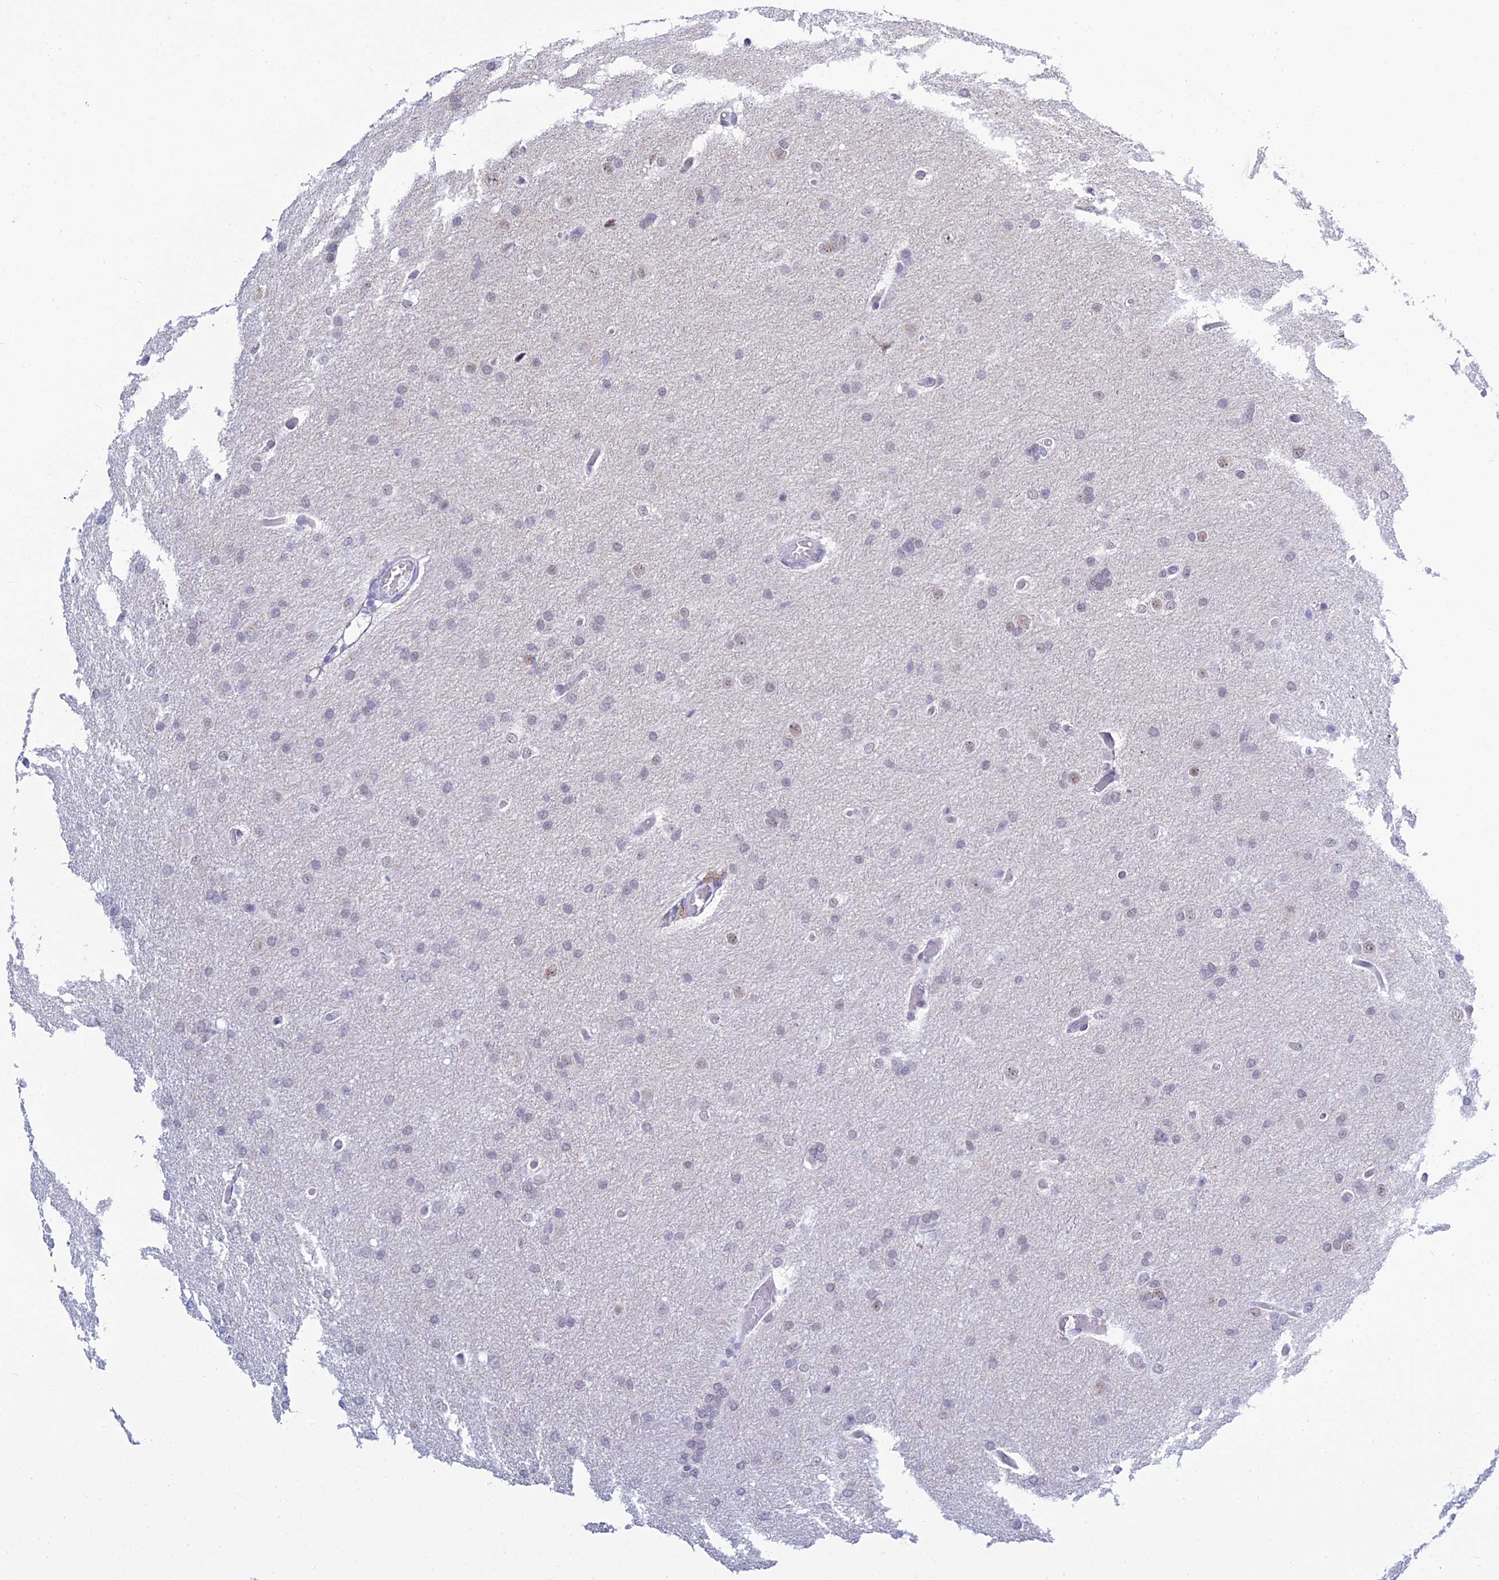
{"staining": {"intensity": "weak", "quantity": "<25%", "location": "nuclear"}, "tissue": "glioma", "cell_type": "Tumor cells", "image_type": "cancer", "snomed": [{"axis": "morphology", "description": "Glioma, malignant, High grade"}, {"axis": "topography", "description": "Cerebral cortex"}], "caption": "An IHC image of malignant high-grade glioma is shown. There is no staining in tumor cells of malignant high-grade glioma.", "gene": "KLF14", "patient": {"sex": "female", "age": 36}}